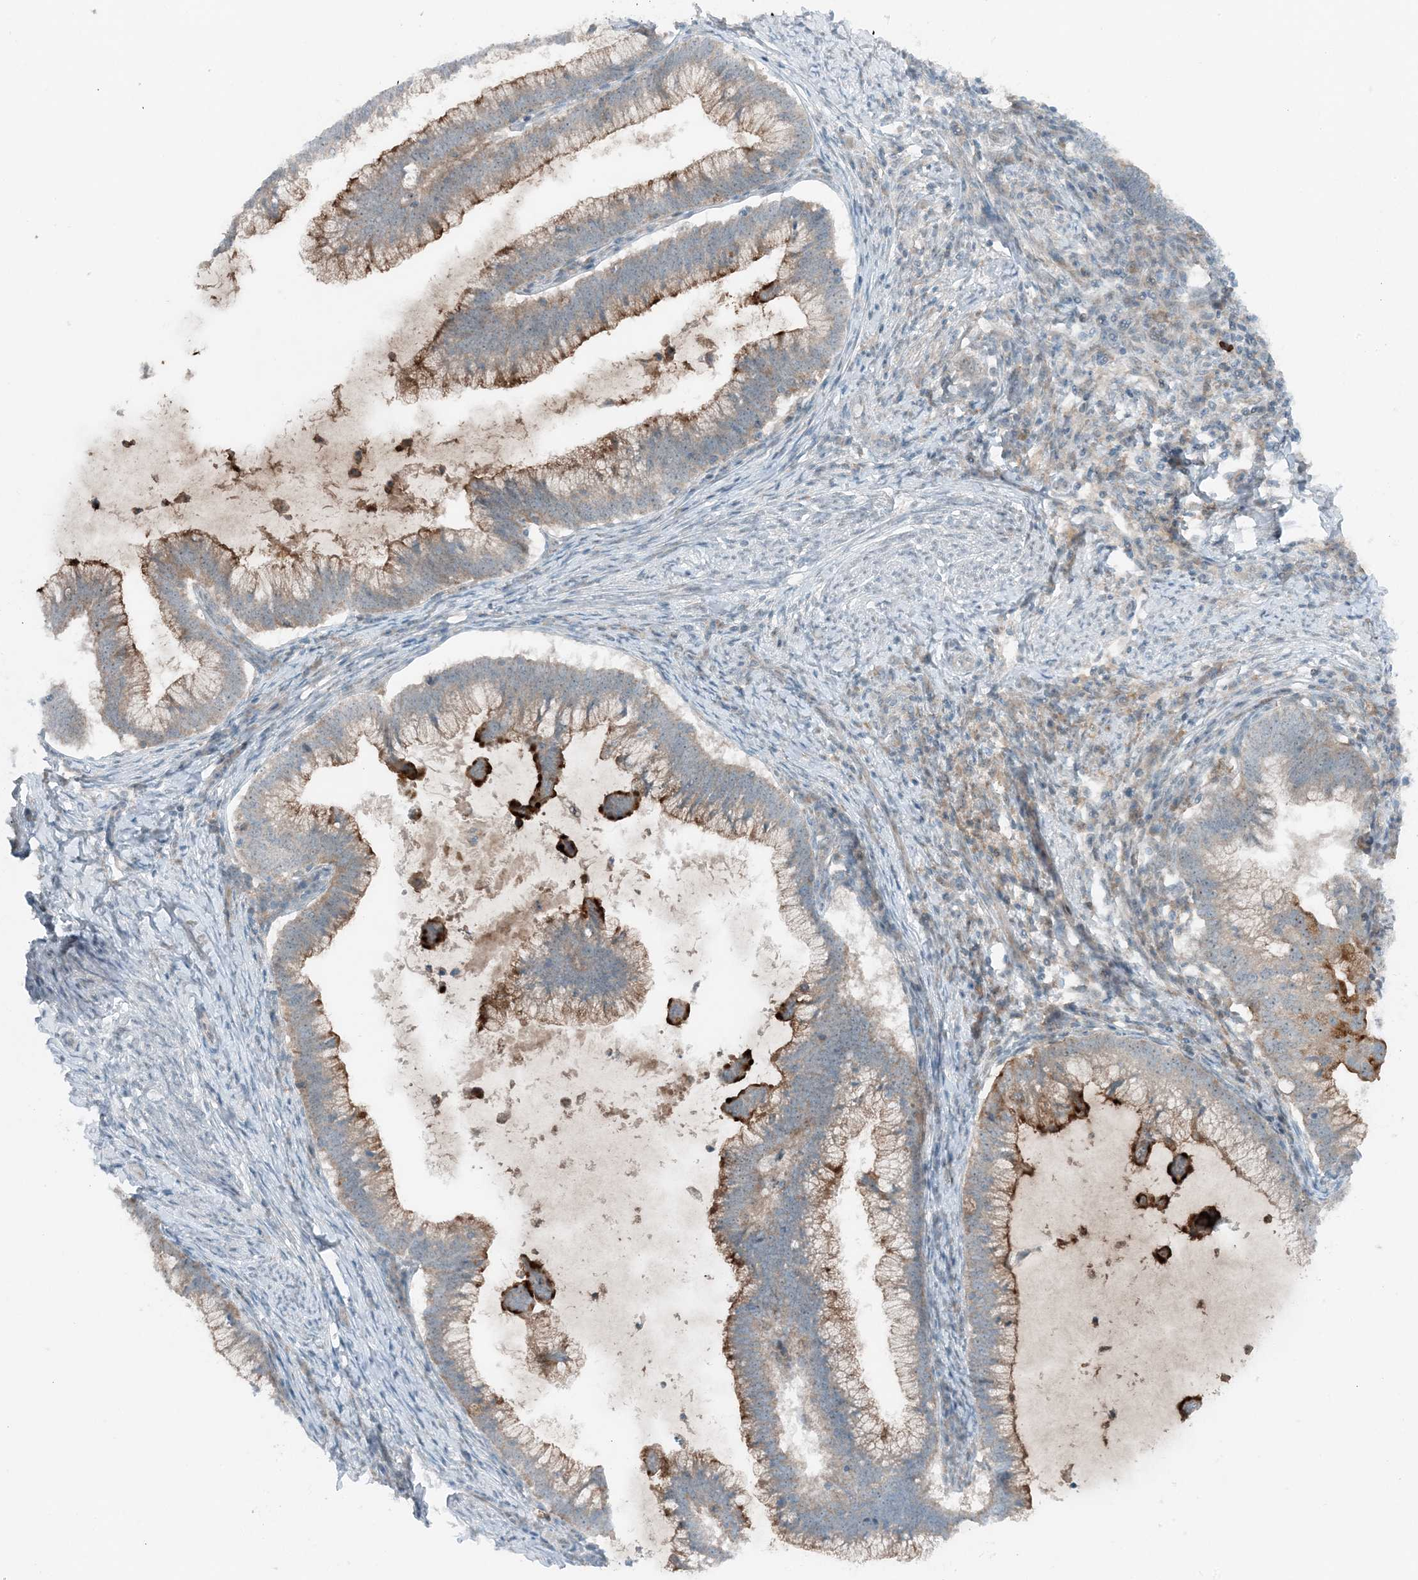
{"staining": {"intensity": "moderate", "quantity": "25%-75%", "location": "cytoplasmic/membranous"}, "tissue": "cervical cancer", "cell_type": "Tumor cells", "image_type": "cancer", "snomed": [{"axis": "morphology", "description": "Adenocarcinoma, NOS"}, {"axis": "topography", "description": "Cervix"}], "caption": "Human adenocarcinoma (cervical) stained with a brown dye demonstrates moderate cytoplasmic/membranous positive expression in approximately 25%-75% of tumor cells.", "gene": "MITD1", "patient": {"sex": "female", "age": 36}}